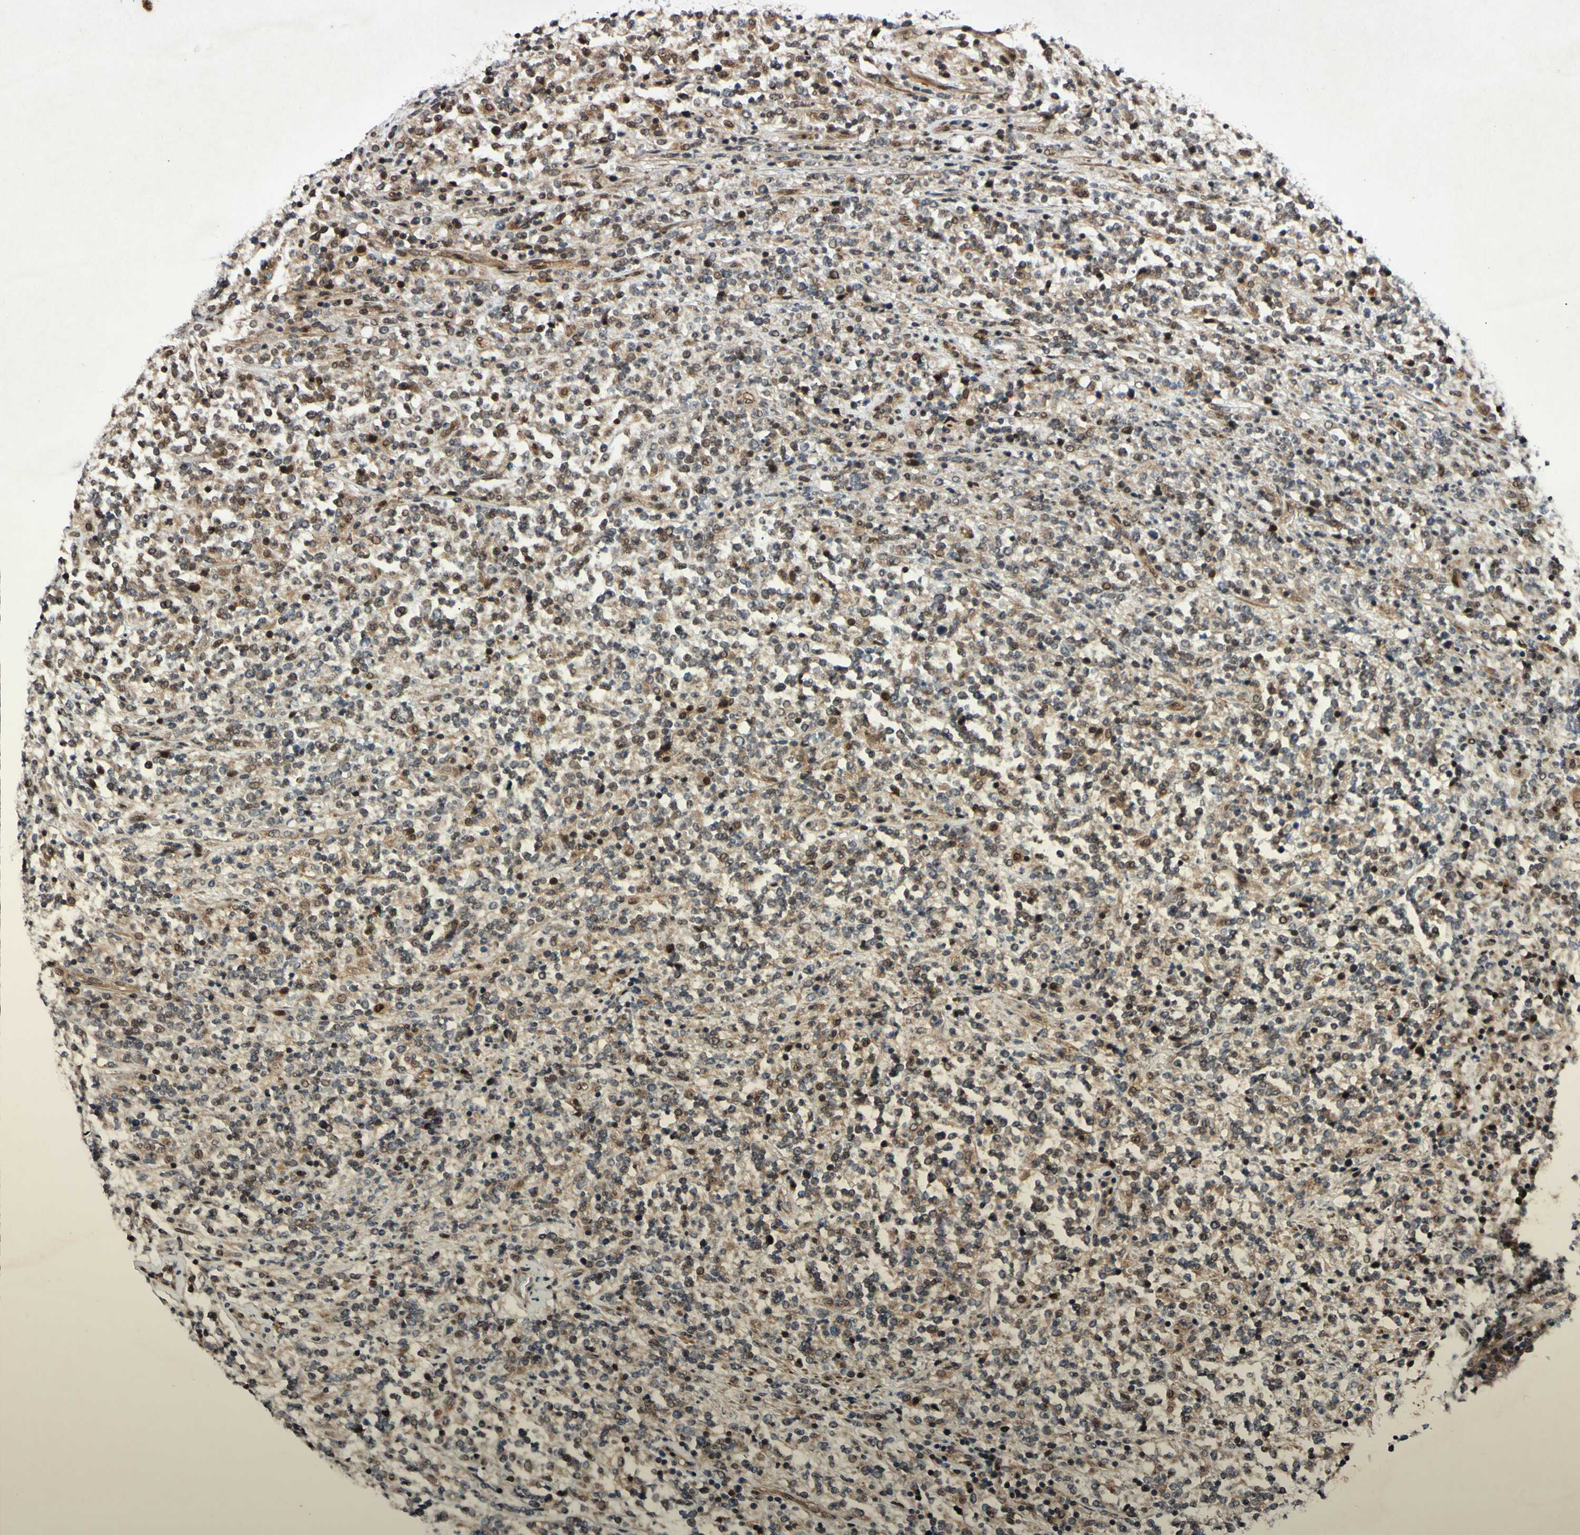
{"staining": {"intensity": "moderate", "quantity": "25%-75%", "location": "cytoplasmic/membranous,nuclear"}, "tissue": "lymphoma", "cell_type": "Tumor cells", "image_type": "cancer", "snomed": [{"axis": "morphology", "description": "Malignant lymphoma, non-Hodgkin's type, High grade"}, {"axis": "topography", "description": "Soft tissue"}], "caption": "Tumor cells reveal medium levels of moderate cytoplasmic/membranous and nuclear positivity in approximately 25%-75% of cells in human lymphoma.", "gene": "CSNK1E", "patient": {"sex": "male", "age": 18}}